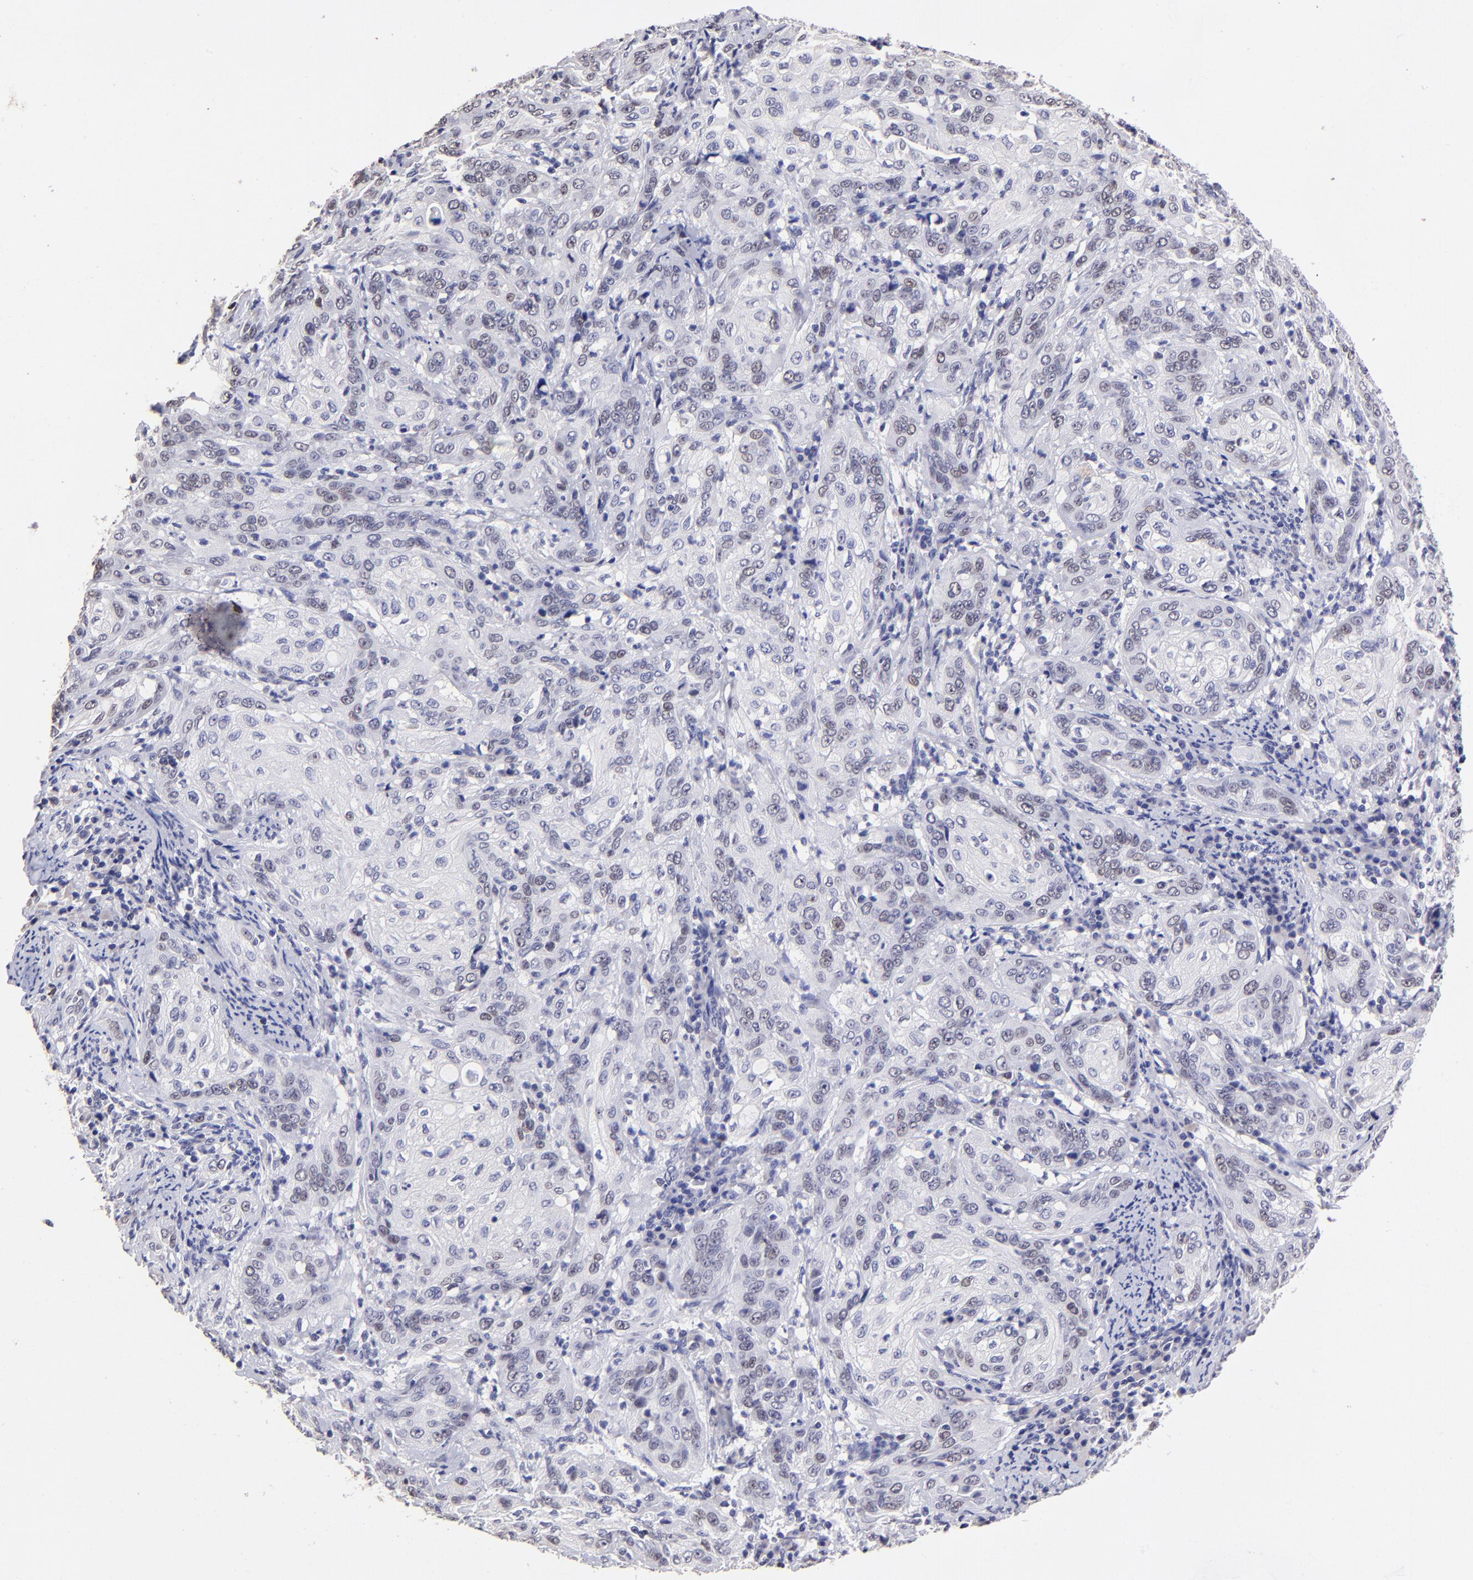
{"staining": {"intensity": "moderate", "quantity": "25%-75%", "location": "nuclear"}, "tissue": "cervical cancer", "cell_type": "Tumor cells", "image_type": "cancer", "snomed": [{"axis": "morphology", "description": "Squamous cell carcinoma, NOS"}, {"axis": "topography", "description": "Cervix"}], "caption": "Tumor cells reveal medium levels of moderate nuclear positivity in approximately 25%-75% of cells in human cervical squamous cell carcinoma.", "gene": "DNMT1", "patient": {"sex": "female", "age": 41}}